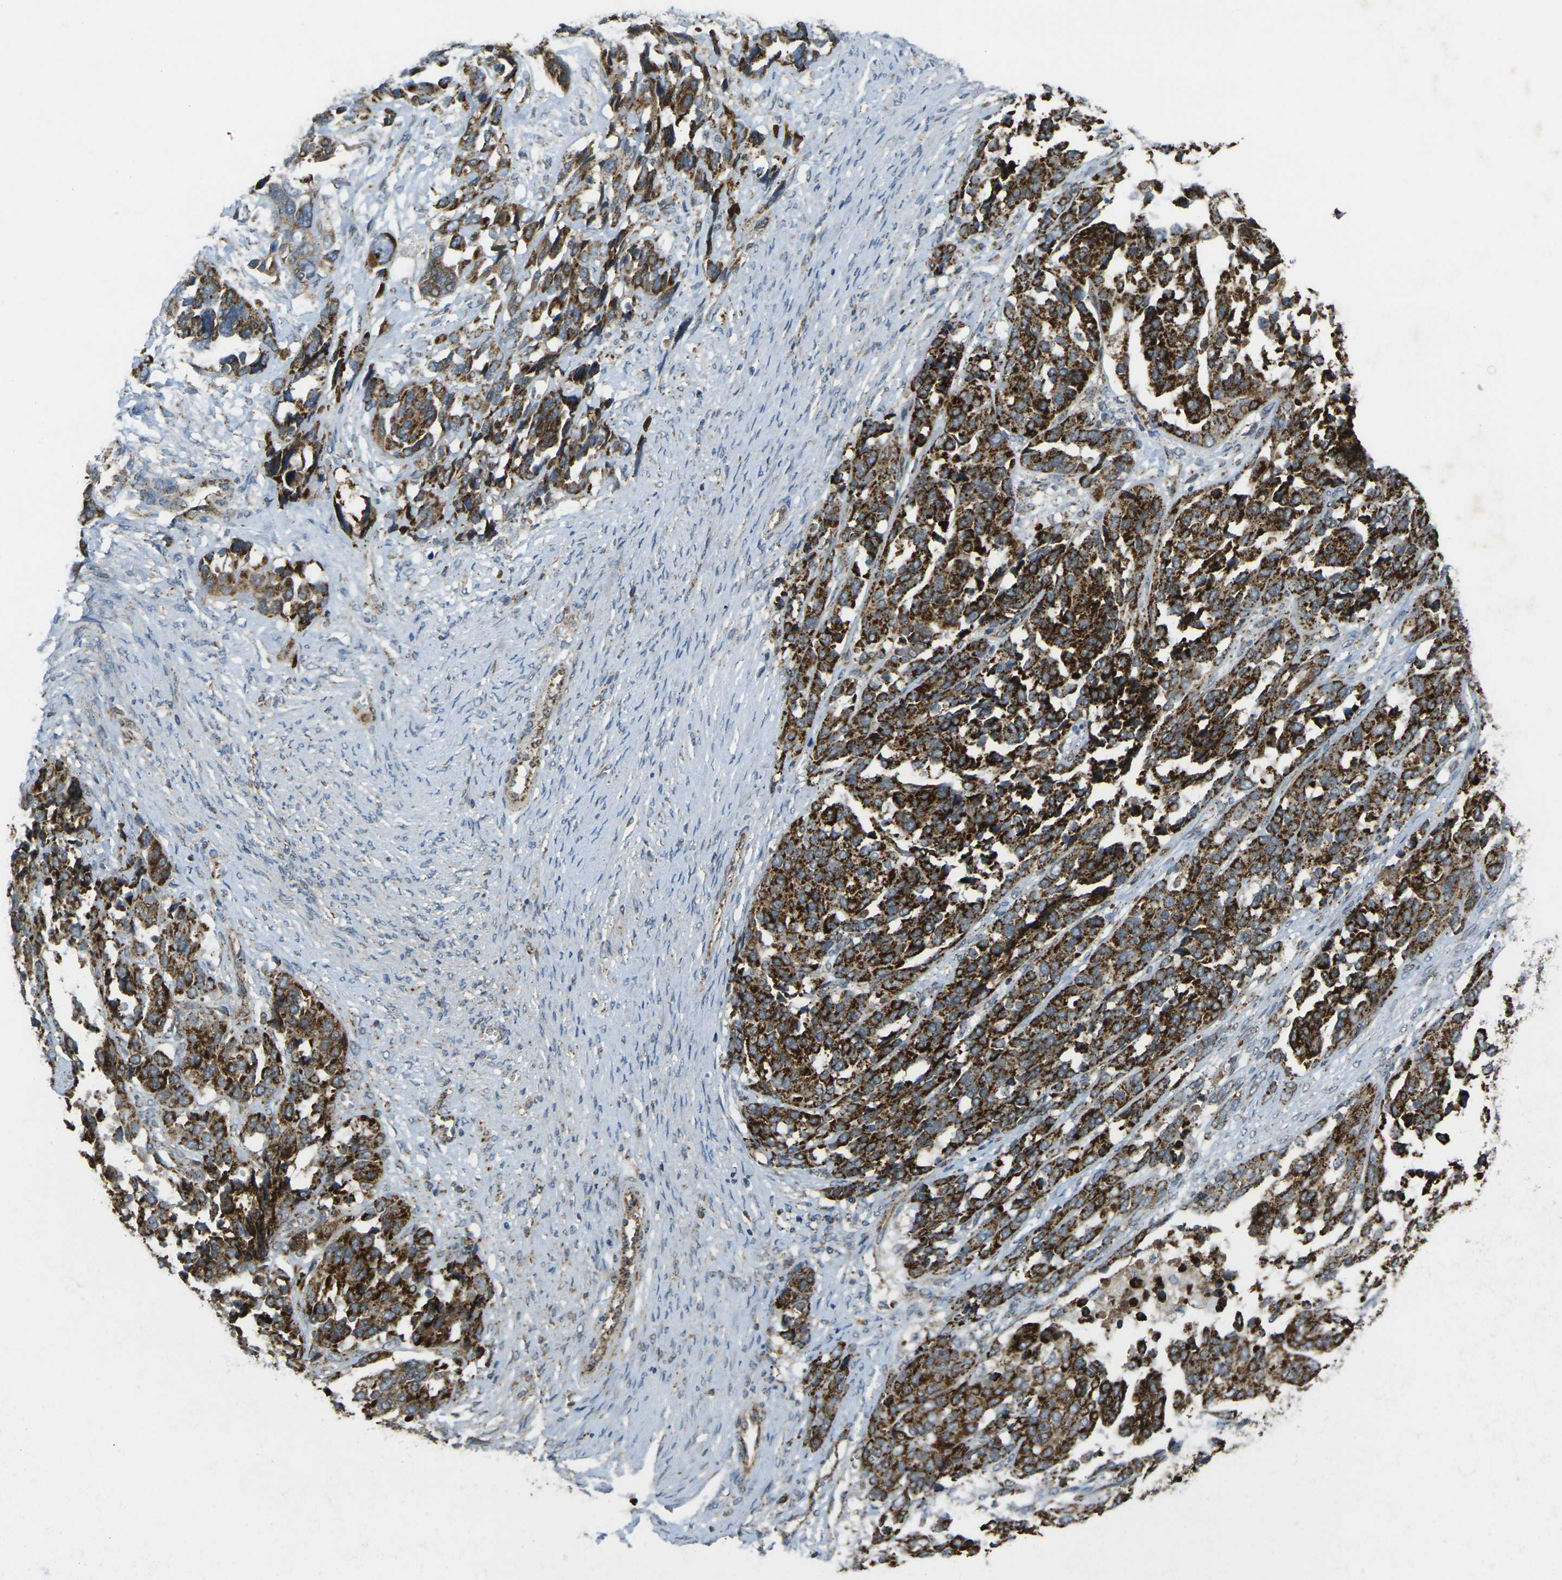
{"staining": {"intensity": "strong", "quantity": ">75%", "location": "cytoplasmic/membranous"}, "tissue": "ovarian cancer", "cell_type": "Tumor cells", "image_type": "cancer", "snomed": [{"axis": "morphology", "description": "Cystadenocarcinoma, serous, NOS"}, {"axis": "topography", "description": "Ovary"}], "caption": "Immunohistochemical staining of ovarian cancer (serous cystadenocarcinoma) displays high levels of strong cytoplasmic/membranous protein staining in about >75% of tumor cells.", "gene": "IGF1R", "patient": {"sex": "female", "age": 44}}